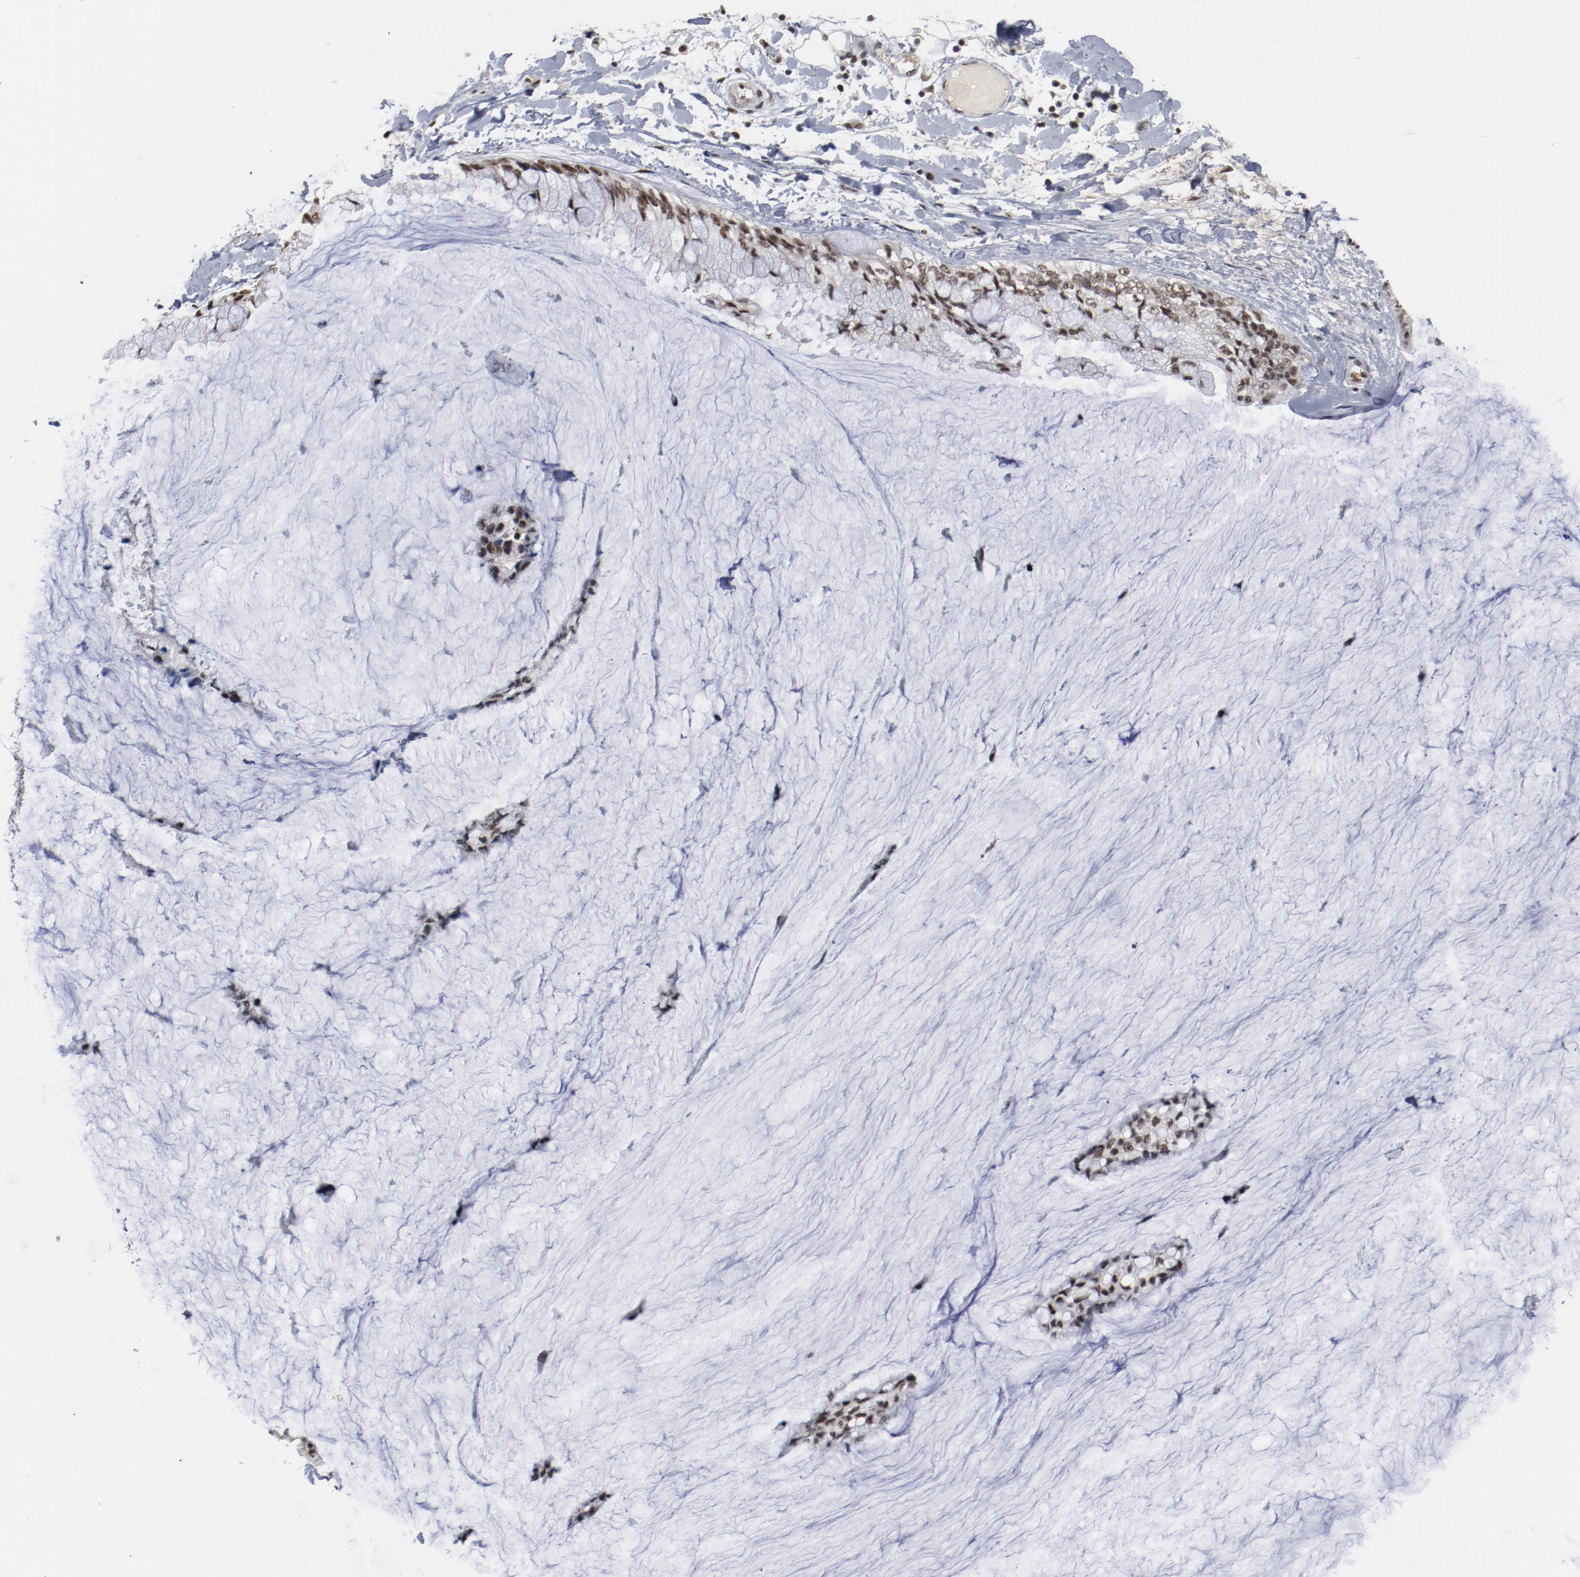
{"staining": {"intensity": "moderate", "quantity": ">75%", "location": "nuclear"}, "tissue": "ovarian cancer", "cell_type": "Tumor cells", "image_type": "cancer", "snomed": [{"axis": "morphology", "description": "Cystadenocarcinoma, mucinous, NOS"}, {"axis": "topography", "description": "Ovary"}], "caption": "Ovarian cancer (mucinous cystadenocarcinoma) stained for a protein demonstrates moderate nuclear positivity in tumor cells.", "gene": "BUB3", "patient": {"sex": "female", "age": 39}}